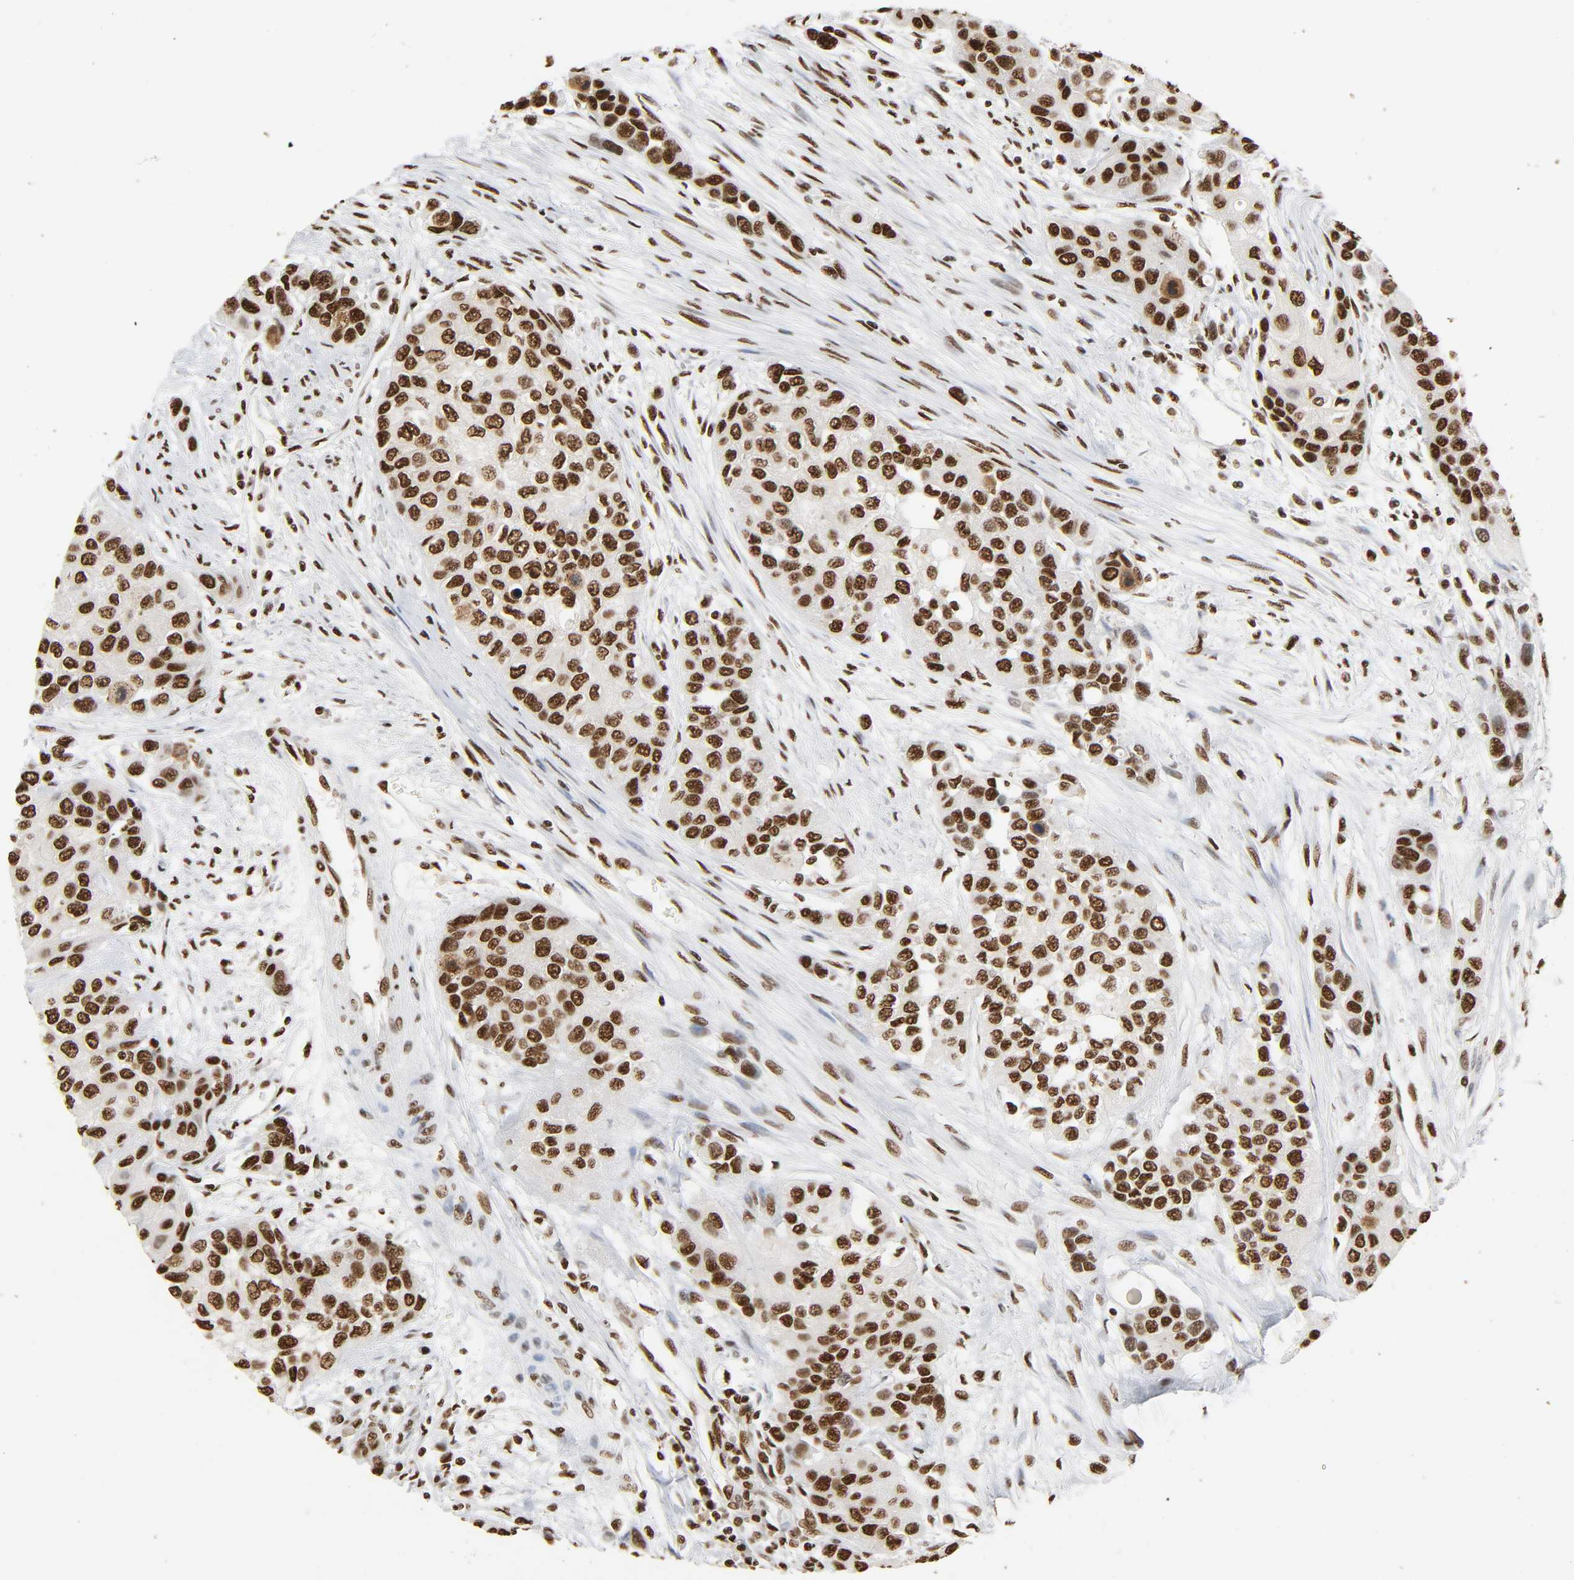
{"staining": {"intensity": "strong", "quantity": ">75%", "location": "nuclear"}, "tissue": "urothelial cancer", "cell_type": "Tumor cells", "image_type": "cancer", "snomed": [{"axis": "morphology", "description": "Urothelial carcinoma, High grade"}, {"axis": "topography", "description": "Urinary bladder"}], "caption": "Immunohistochemistry (IHC) (DAB (3,3'-diaminobenzidine)) staining of human high-grade urothelial carcinoma shows strong nuclear protein positivity in approximately >75% of tumor cells. (DAB (3,3'-diaminobenzidine) = brown stain, brightfield microscopy at high magnification).", "gene": "HNRNPC", "patient": {"sex": "female", "age": 56}}